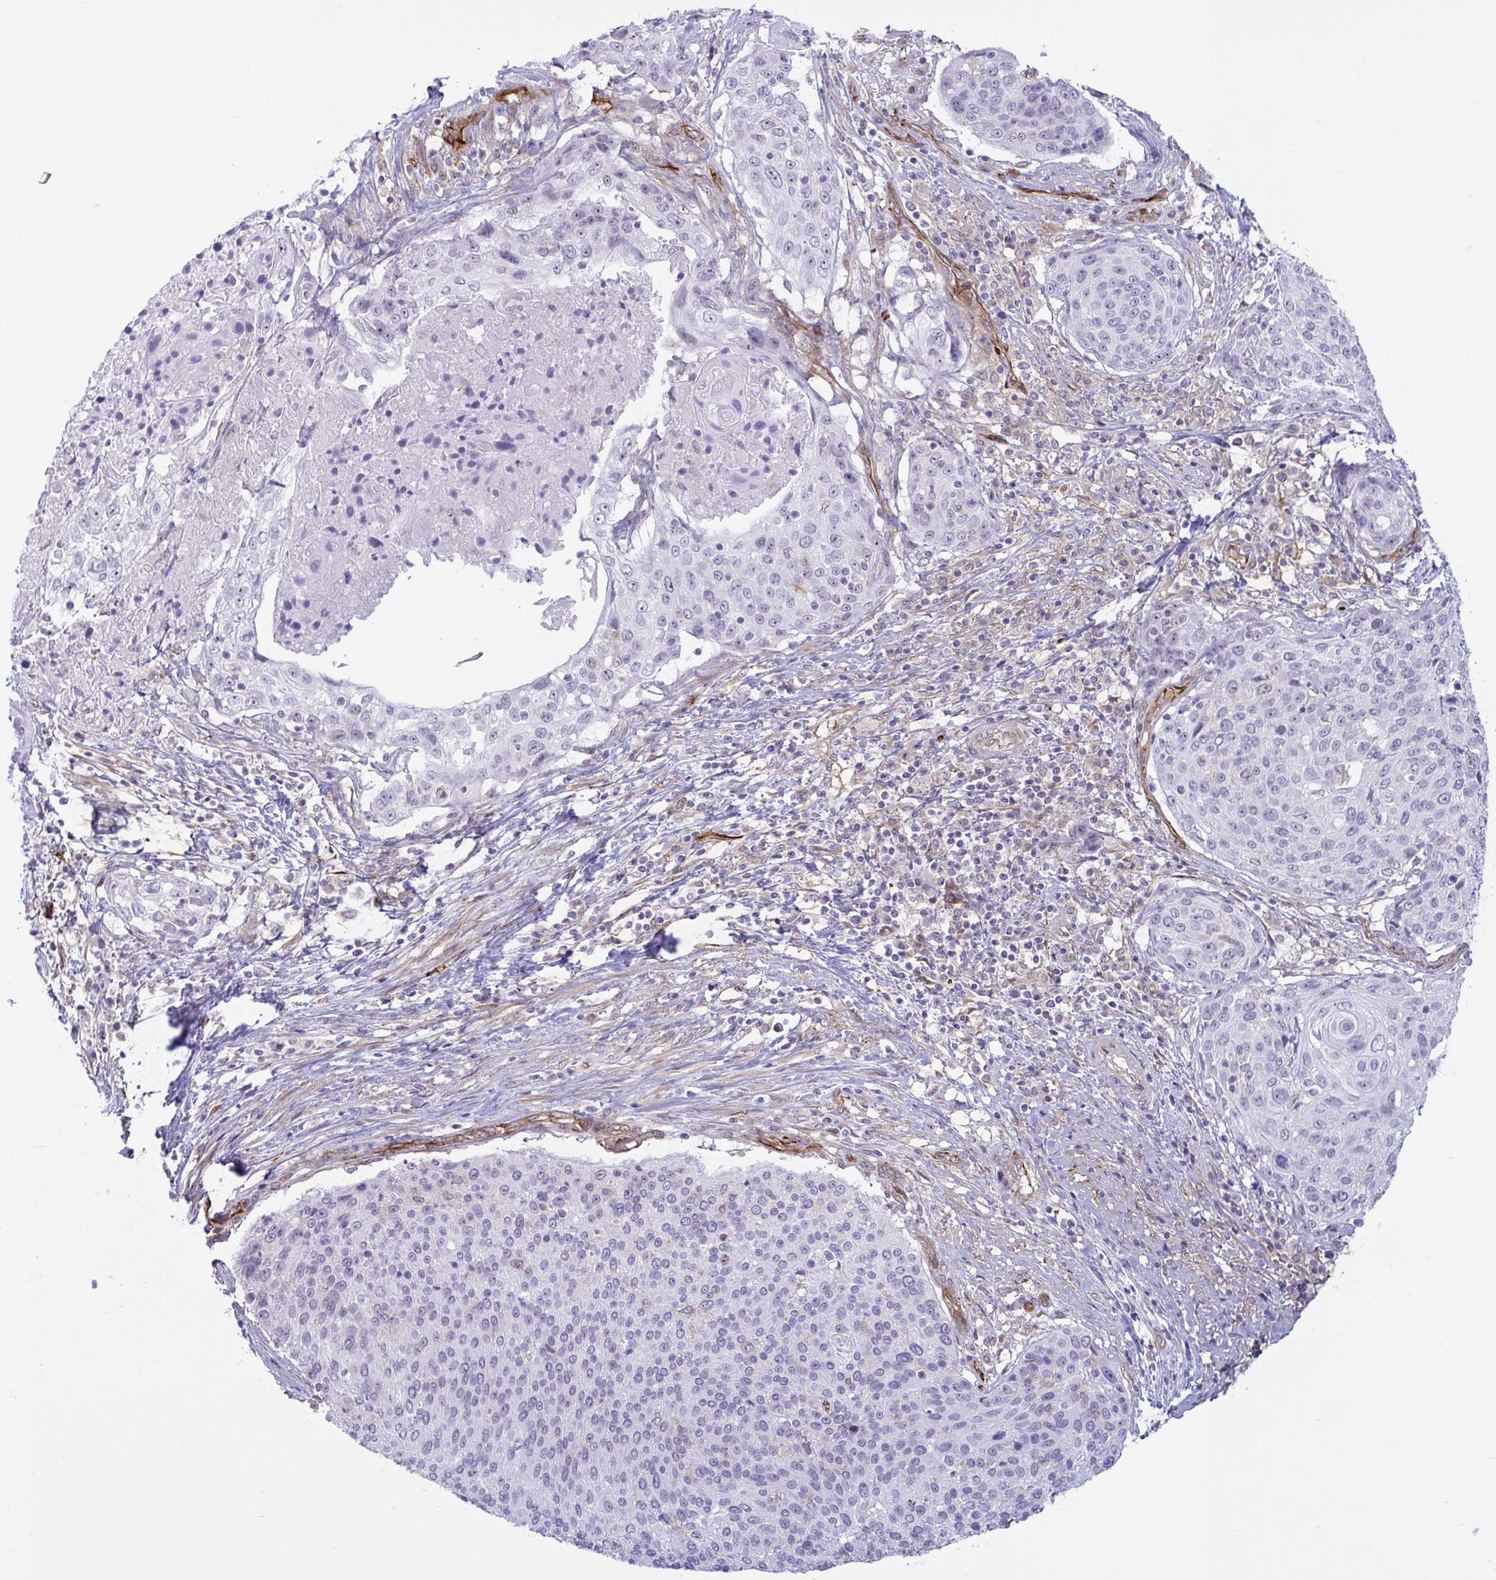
{"staining": {"intensity": "negative", "quantity": "none", "location": "none"}, "tissue": "cervical cancer", "cell_type": "Tumor cells", "image_type": "cancer", "snomed": [{"axis": "morphology", "description": "Squamous cell carcinoma, NOS"}, {"axis": "topography", "description": "Cervix"}], "caption": "DAB (3,3'-diaminobenzidine) immunohistochemical staining of human cervical cancer demonstrates no significant expression in tumor cells.", "gene": "PRRT4", "patient": {"sex": "female", "age": 31}}